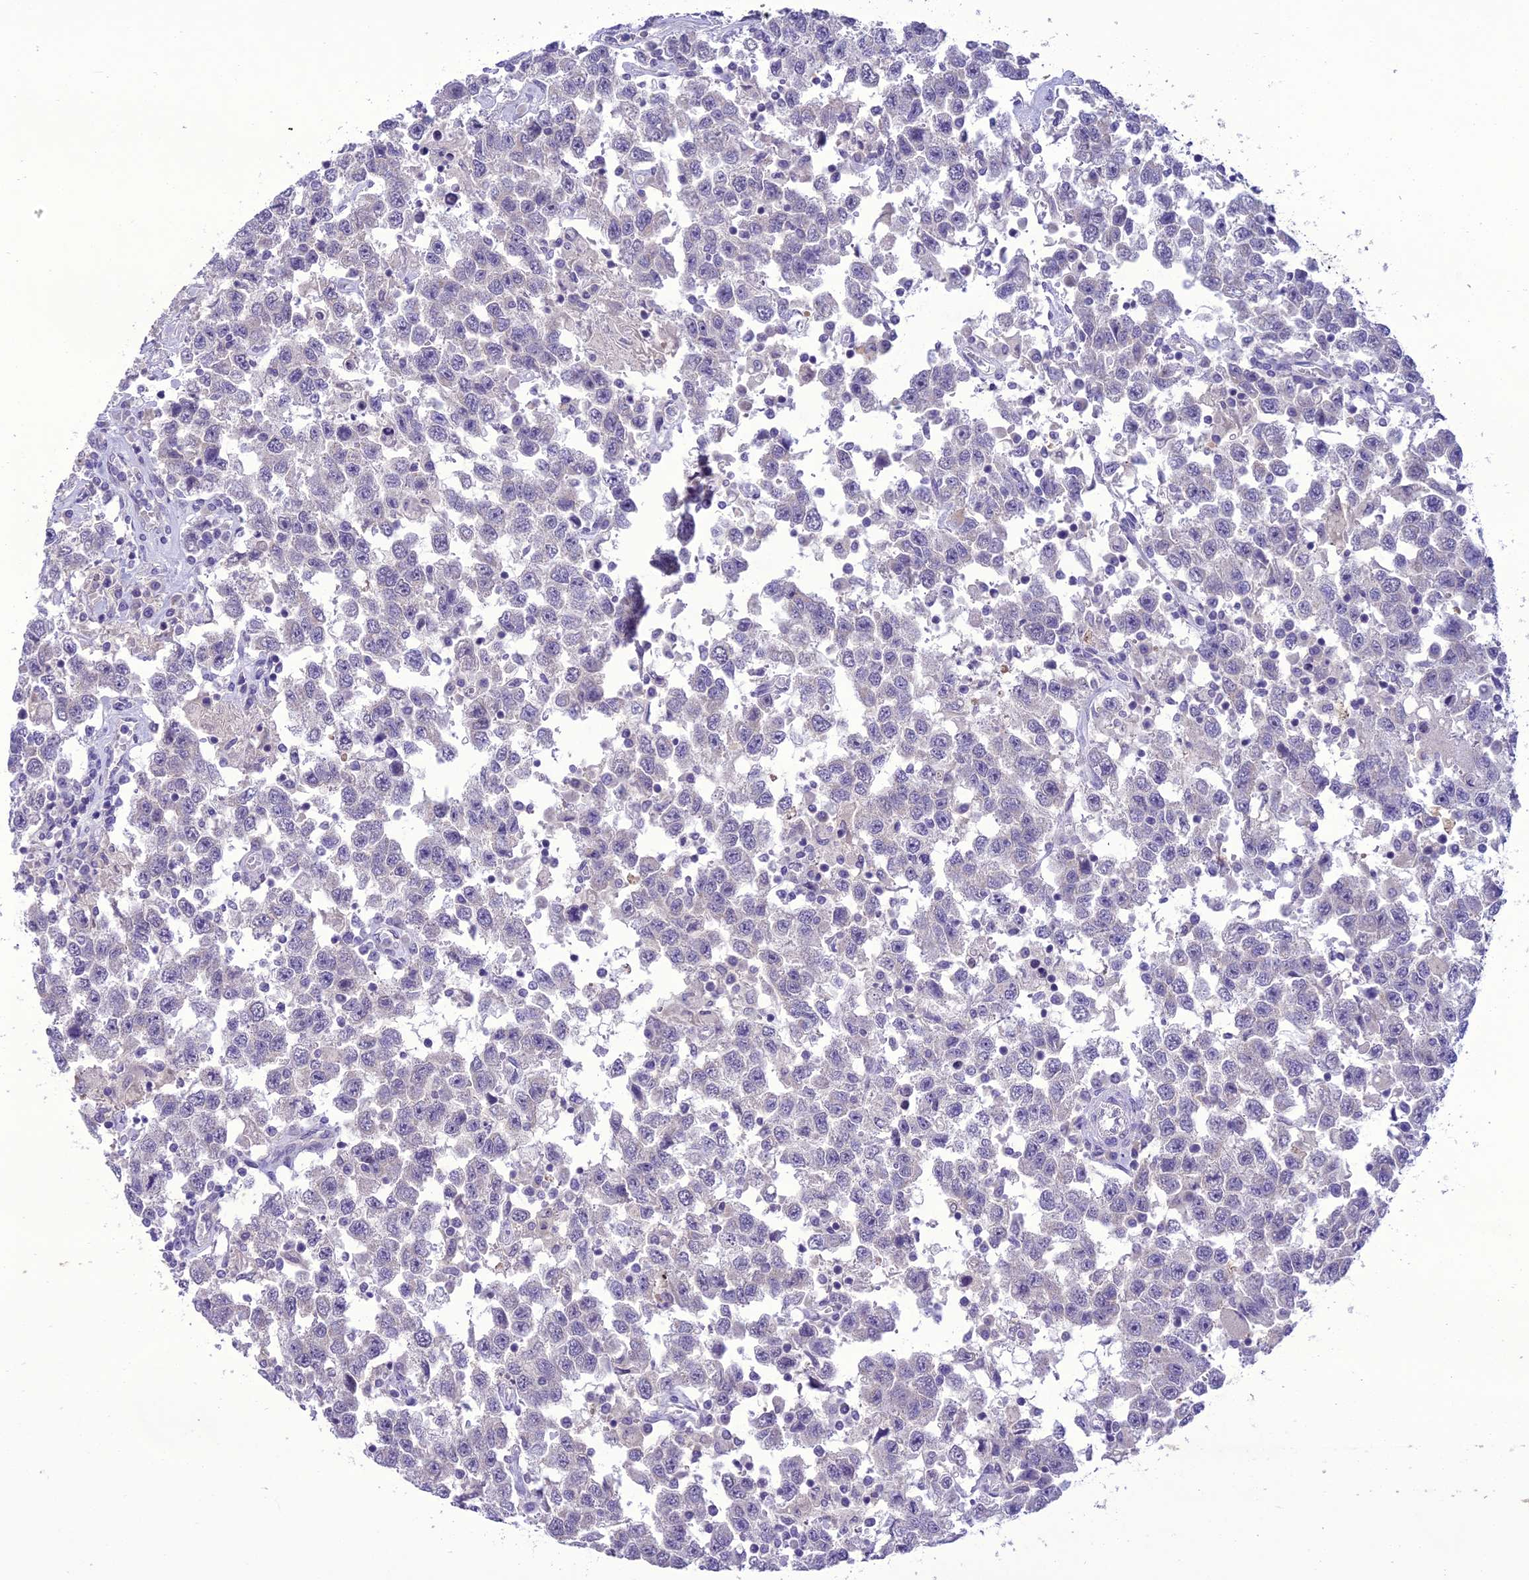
{"staining": {"intensity": "negative", "quantity": "none", "location": "none"}, "tissue": "testis cancer", "cell_type": "Tumor cells", "image_type": "cancer", "snomed": [{"axis": "morphology", "description": "Seminoma, NOS"}, {"axis": "topography", "description": "Testis"}], "caption": "Tumor cells are negative for protein expression in human seminoma (testis).", "gene": "SCRT1", "patient": {"sex": "male", "age": 41}}